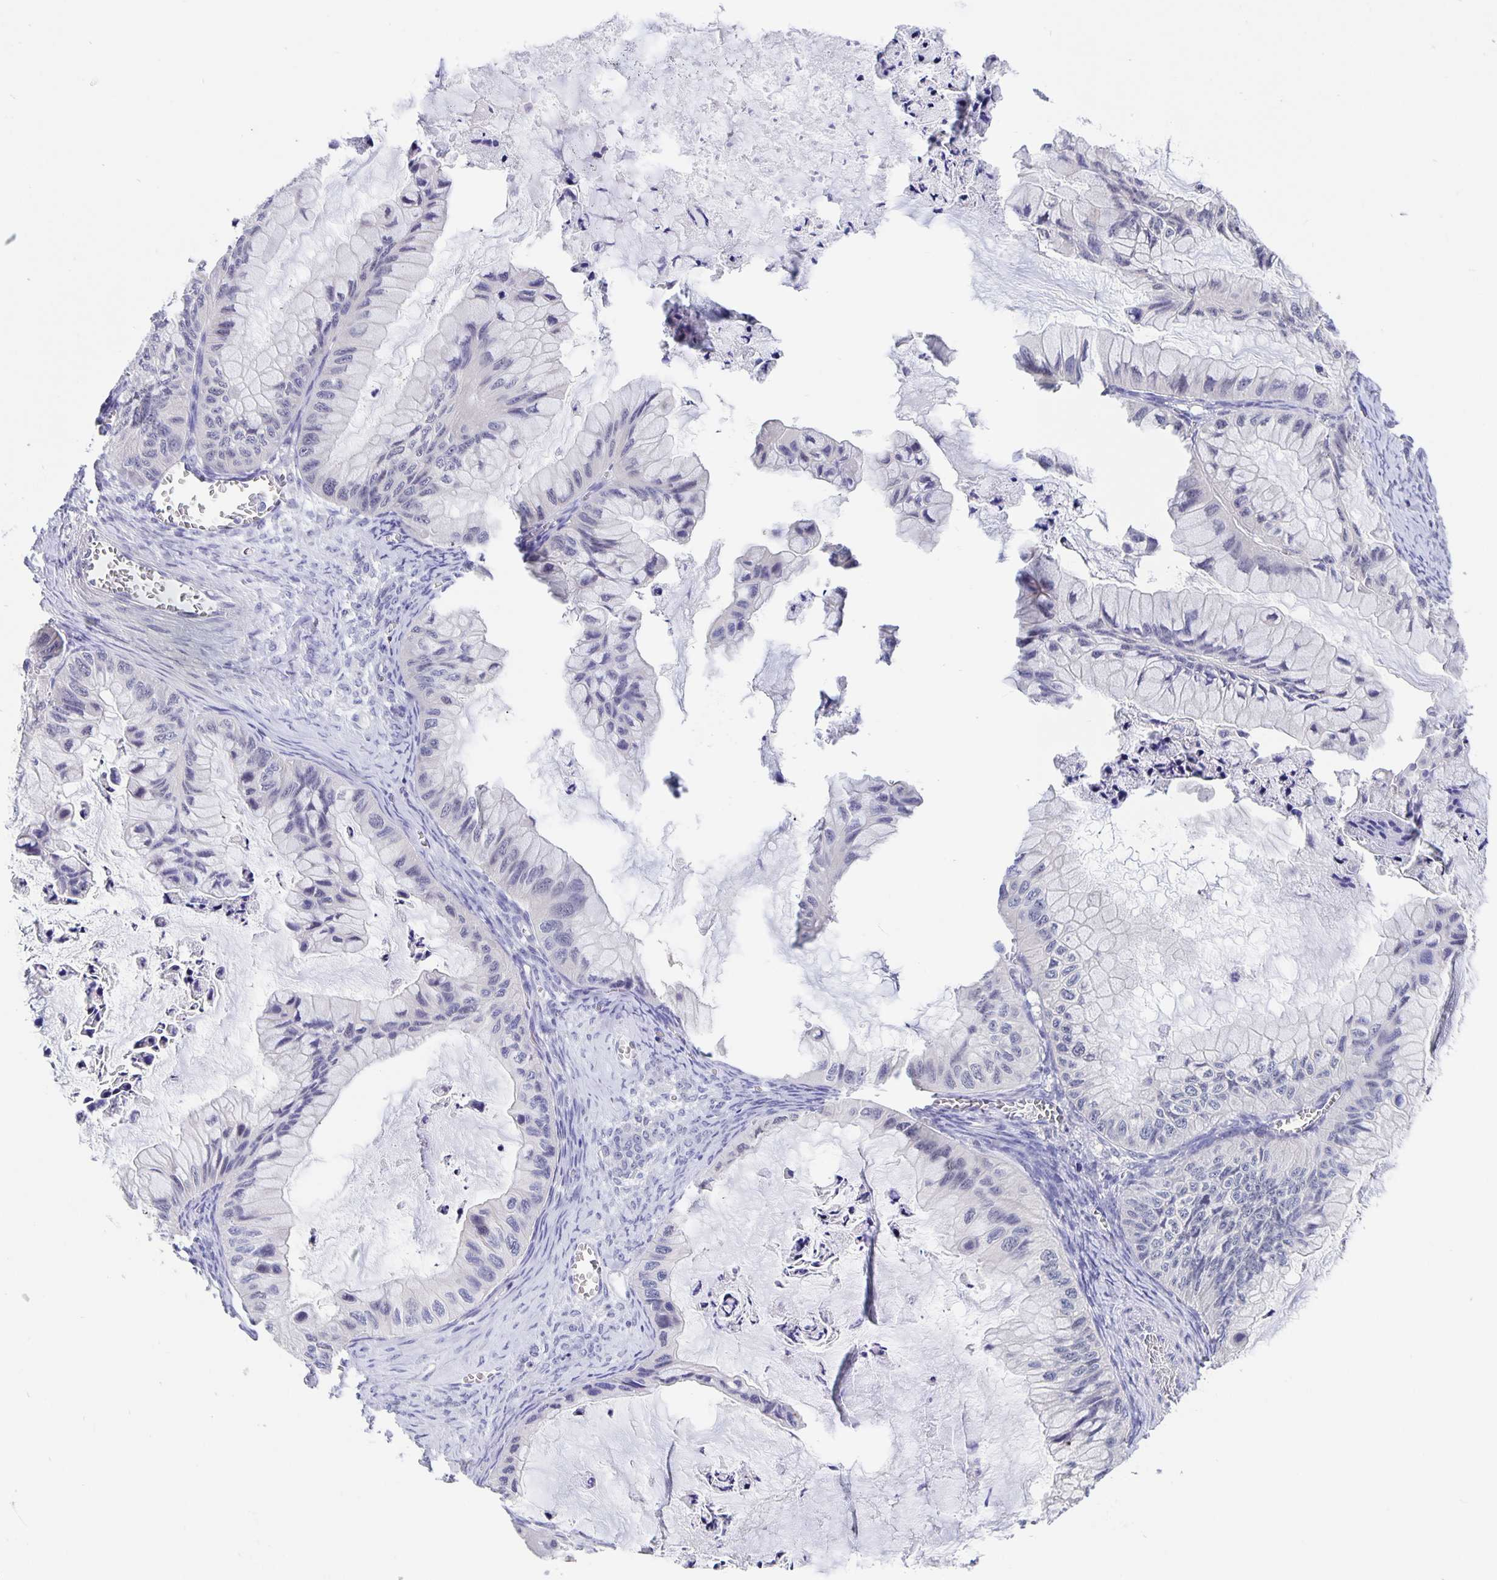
{"staining": {"intensity": "negative", "quantity": "none", "location": "none"}, "tissue": "ovarian cancer", "cell_type": "Tumor cells", "image_type": "cancer", "snomed": [{"axis": "morphology", "description": "Cystadenocarcinoma, mucinous, NOS"}, {"axis": "topography", "description": "Ovary"}], "caption": "Ovarian cancer was stained to show a protein in brown. There is no significant staining in tumor cells.", "gene": "ERMN", "patient": {"sex": "female", "age": 72}}